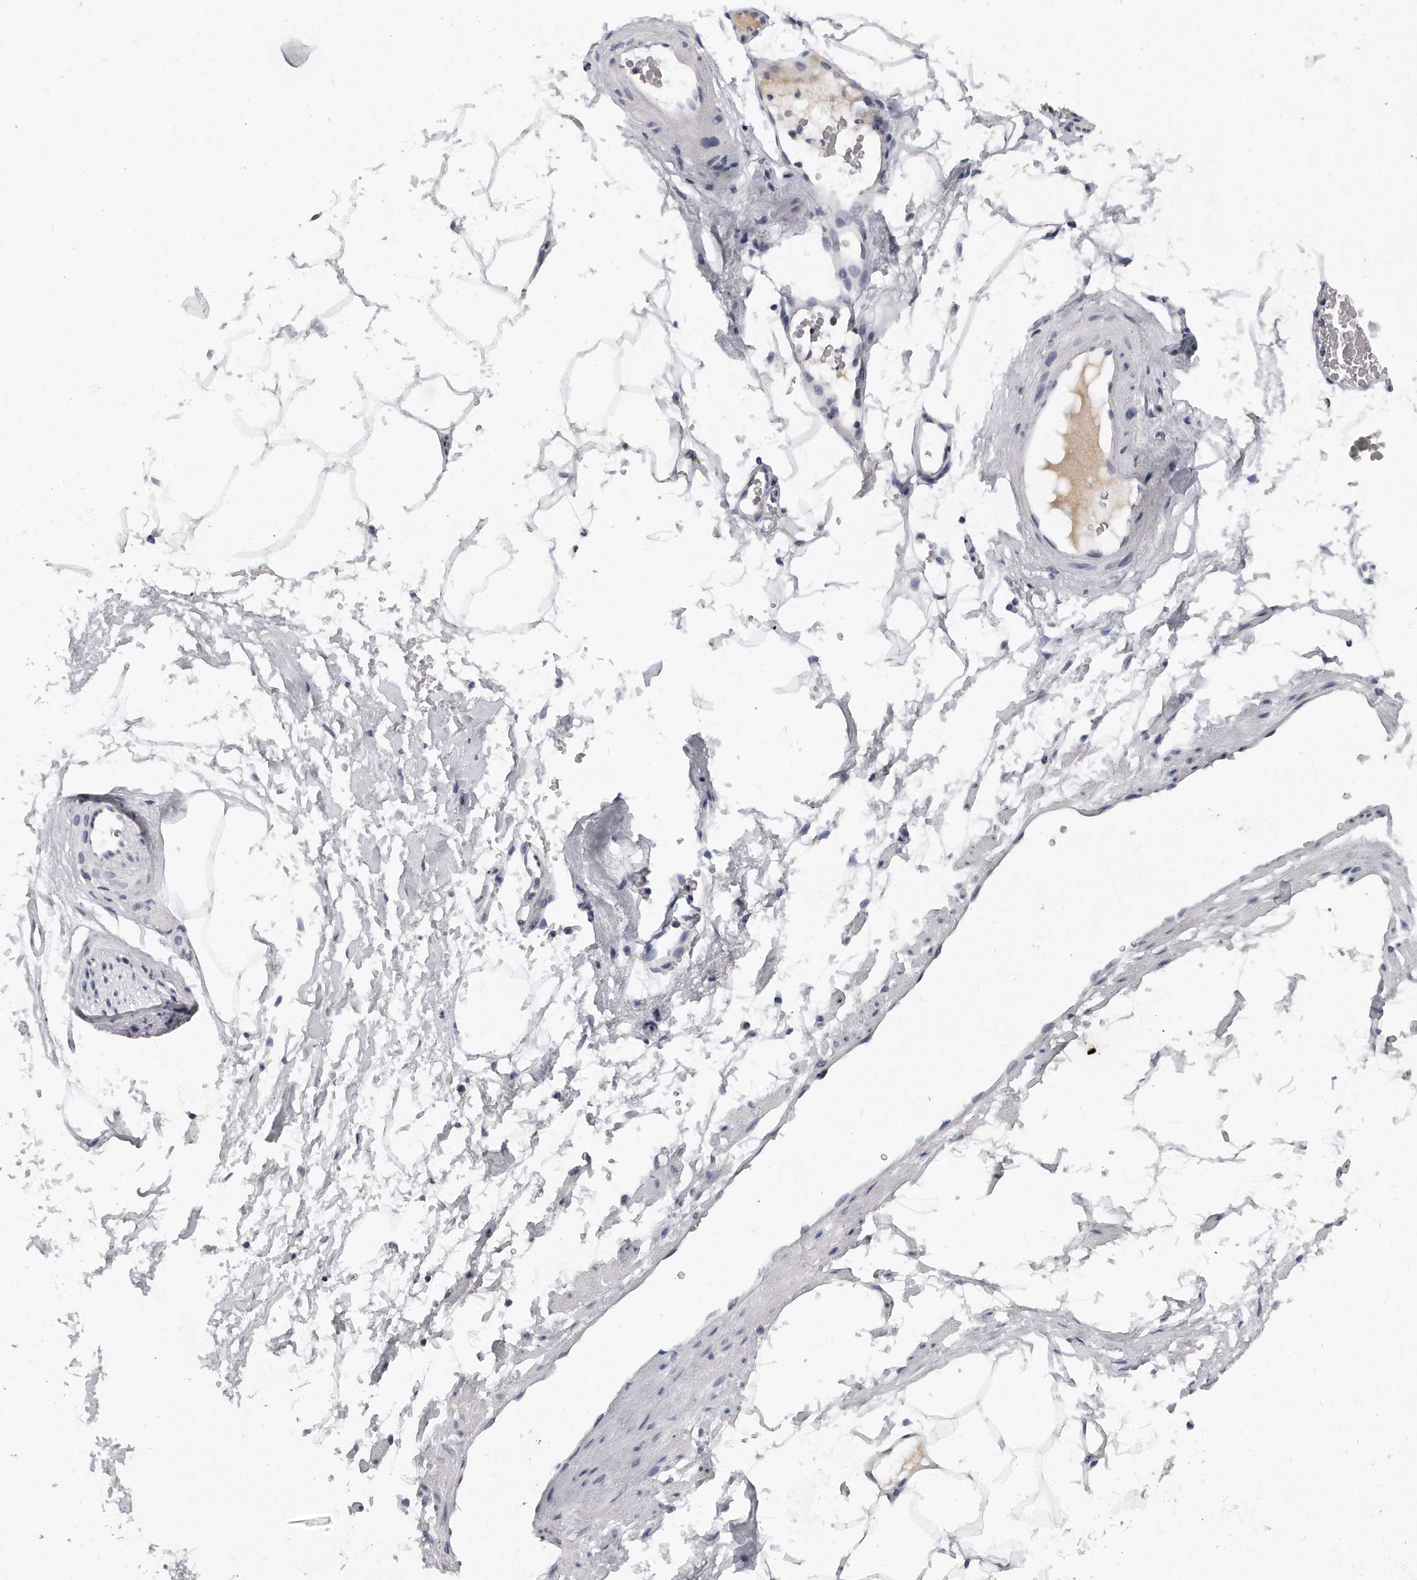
{"staining": {"intensity": "negative", "quantity": "none", "location": "none"}, "tissue": "adipose tissue", "cell_type": "Adipocytes", "image_type": "normal", "snomed": [{"axis": "morphology", "description": "Normal tissue, NOS"}, {"axis": "morphology", "description": "Adenocarcinoma, Low grade"}, {"axis": "topography", "description": "Prostate"}, {"axis": "topography", "description": "Peripheral nerve tissue"}], "caption": "This is an immunohistochemistry histopathology image of benign adipose tissue. There is no positivity in adipocytes.", "gene": "PLEKHA6", "patient": {"sex": "male", "age": 63}}